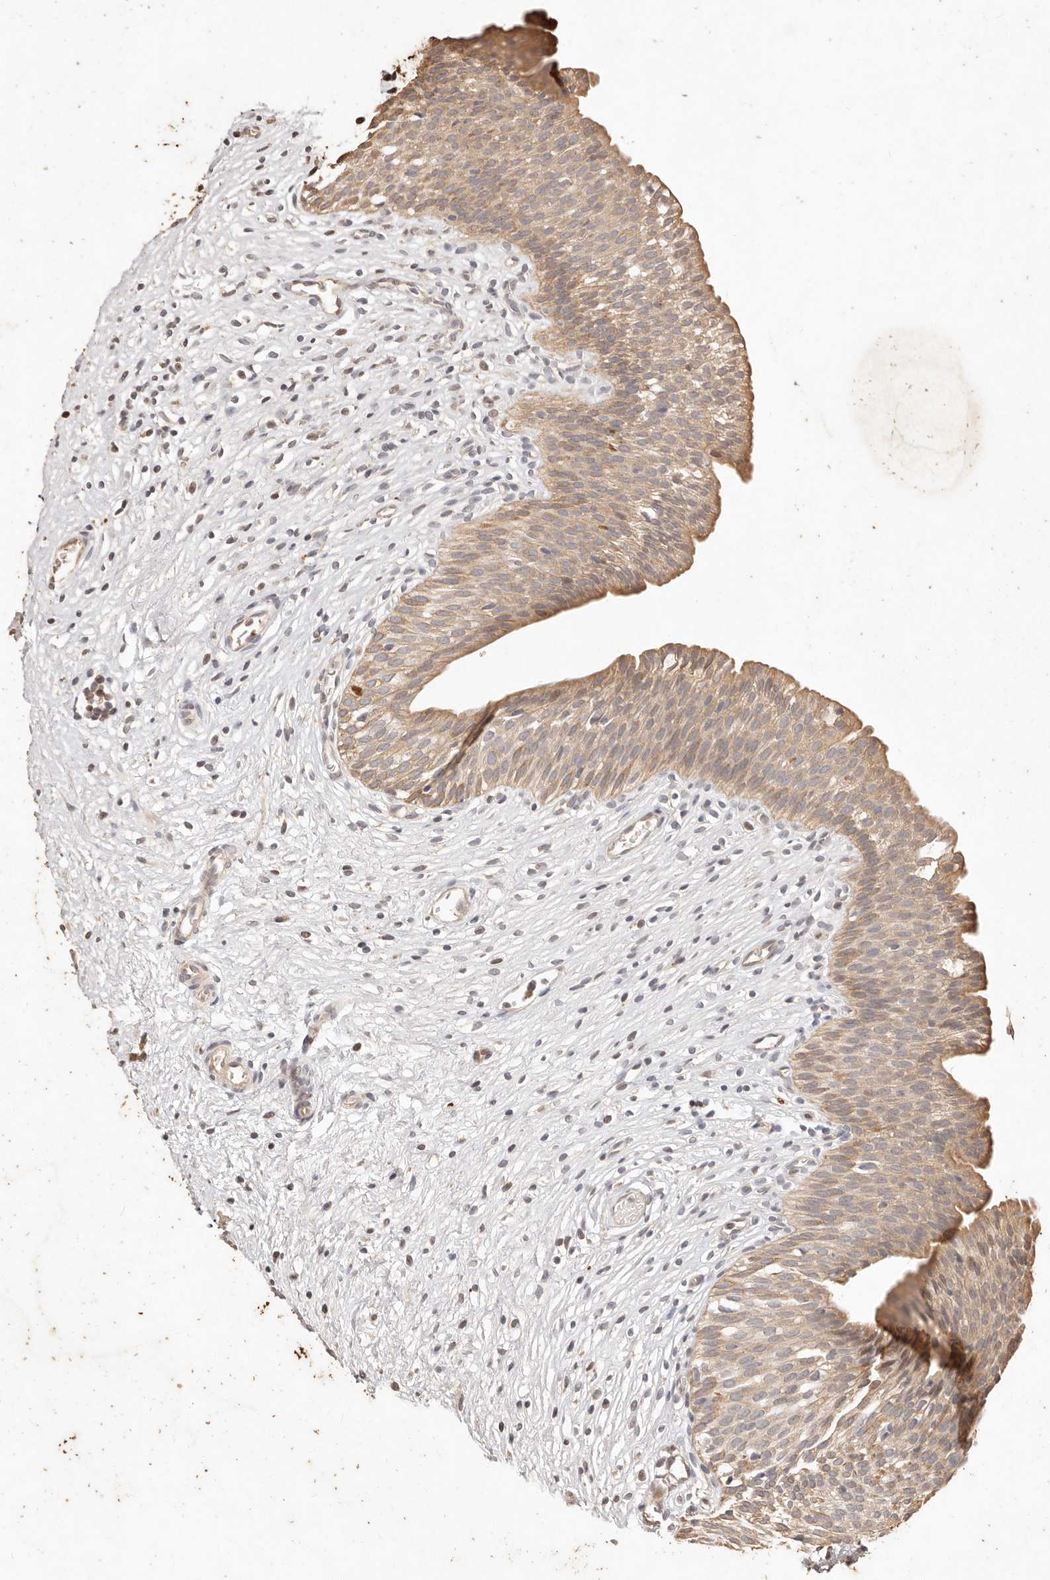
{"staining": {"intensity": "moderate", "quantity": ">75%", "location": "cytoplasmic/membranous"}, "tissue": "urinary bladder", "cell_type": "Urothelial cells", "image_type": "normal", "snomed": [{"axis": "morphology", "description": "Normal tissue, NOS"}, {"axis": "topography", "description": "Urinary bladder"}], "caption": "Unremarkable urinary bladder was stained to show a protein in brown. There is medium levels of moderate cytoplasmic/membranous staining in about >75% of urothelial cells.", "gene": "KIF9", "patient": {"sex": "male", "age": 1}}